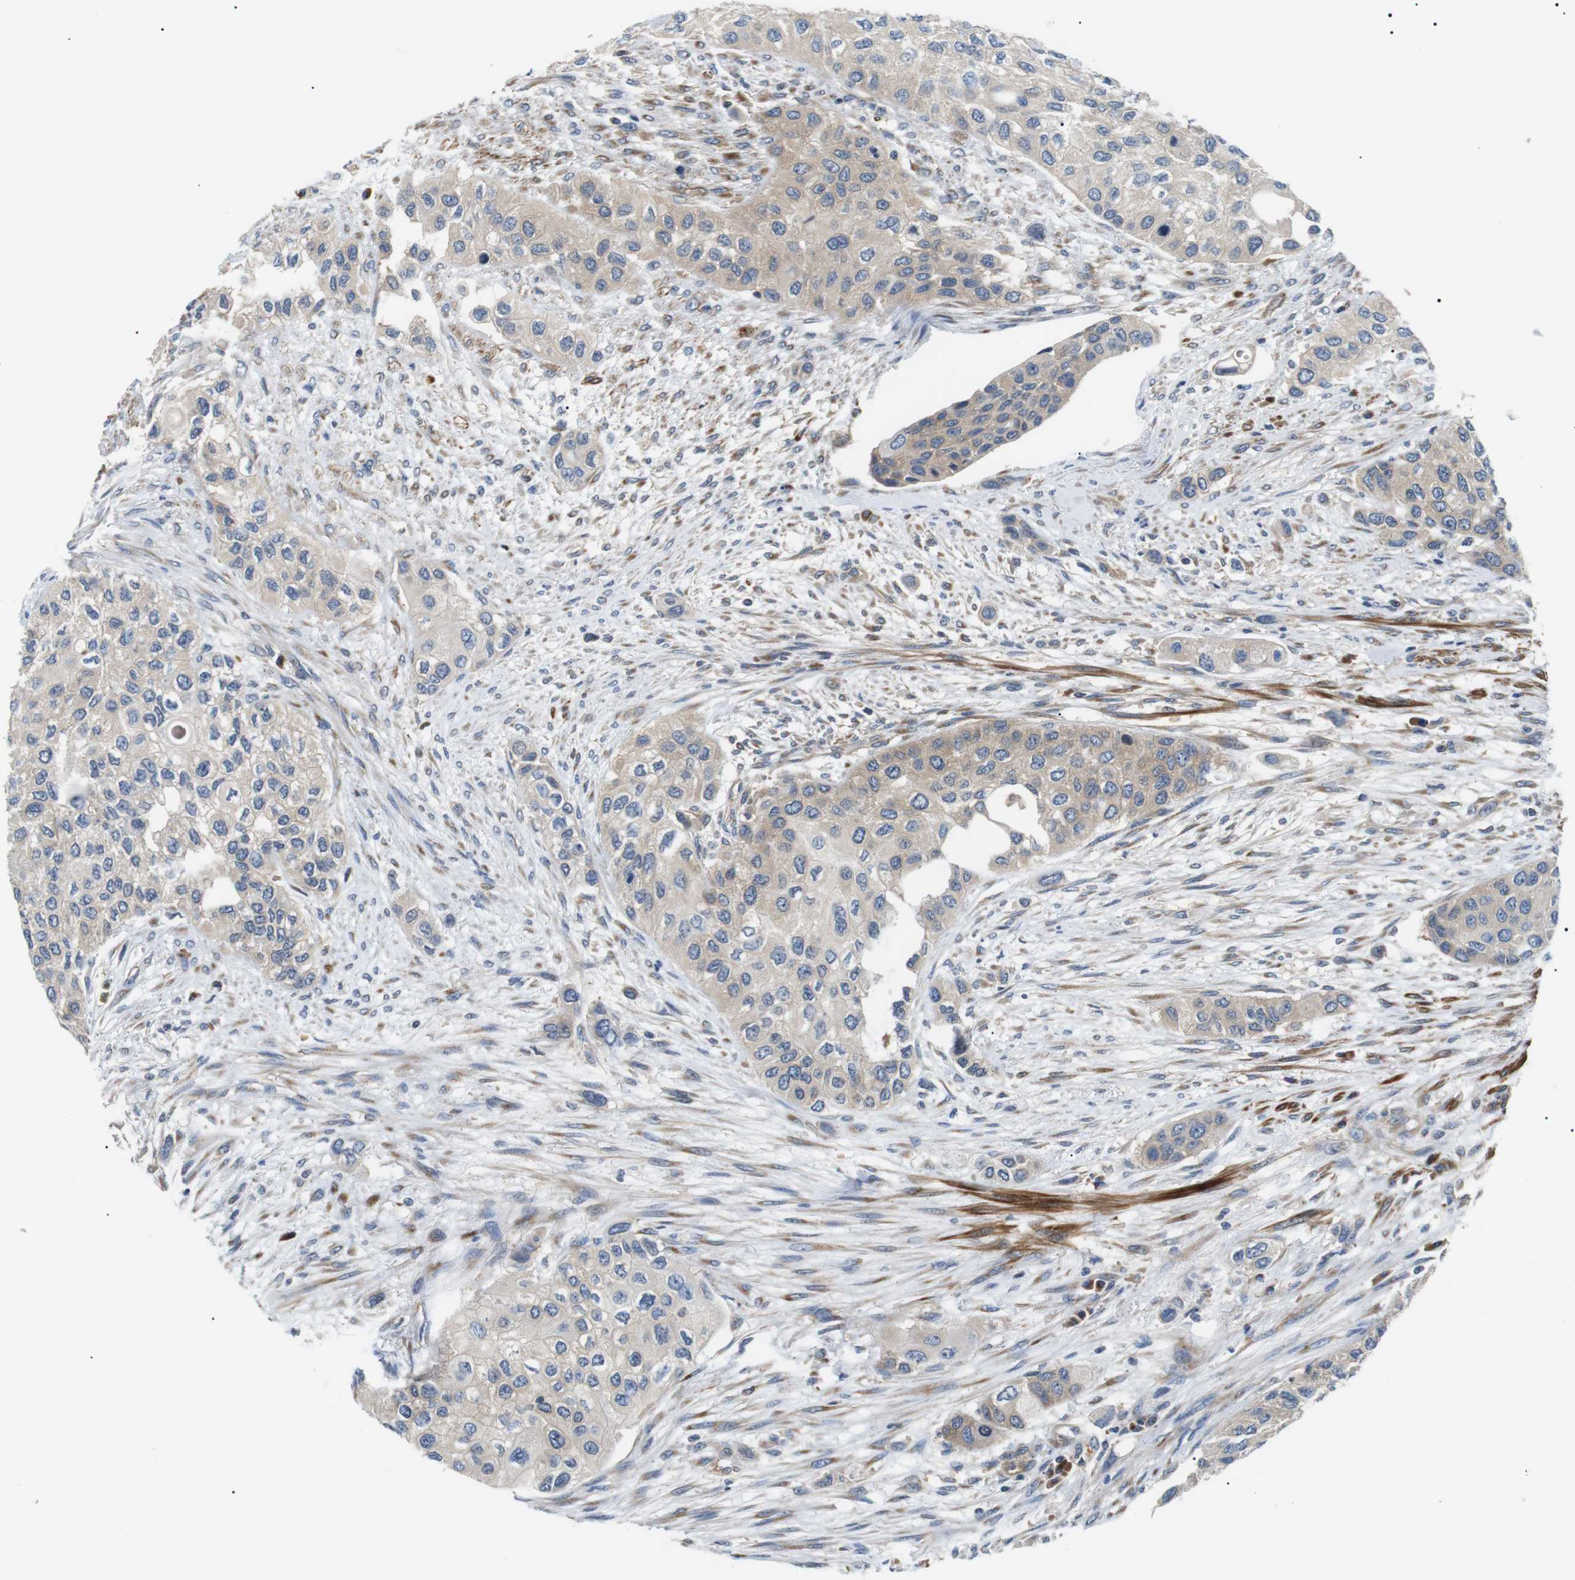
{"staining": {"intensity": "negative", "quantity": "none", "location": "none"}, "tissue": "urothelial cancer", "cell_type": "Tumor cells", "image_type": "cancer", "snomed": [{"axis": "morphology", "description": "Urothelial carcinoma, High grade"}, {"axis": "topography", "description": "Urinary bladder"}], "caption": "The image demonstrates no staining of tumor cells in high-grade urothelial carcinoma.", "gene": "DIPK1A", "patient": {"sex": "female", "age": 56}}